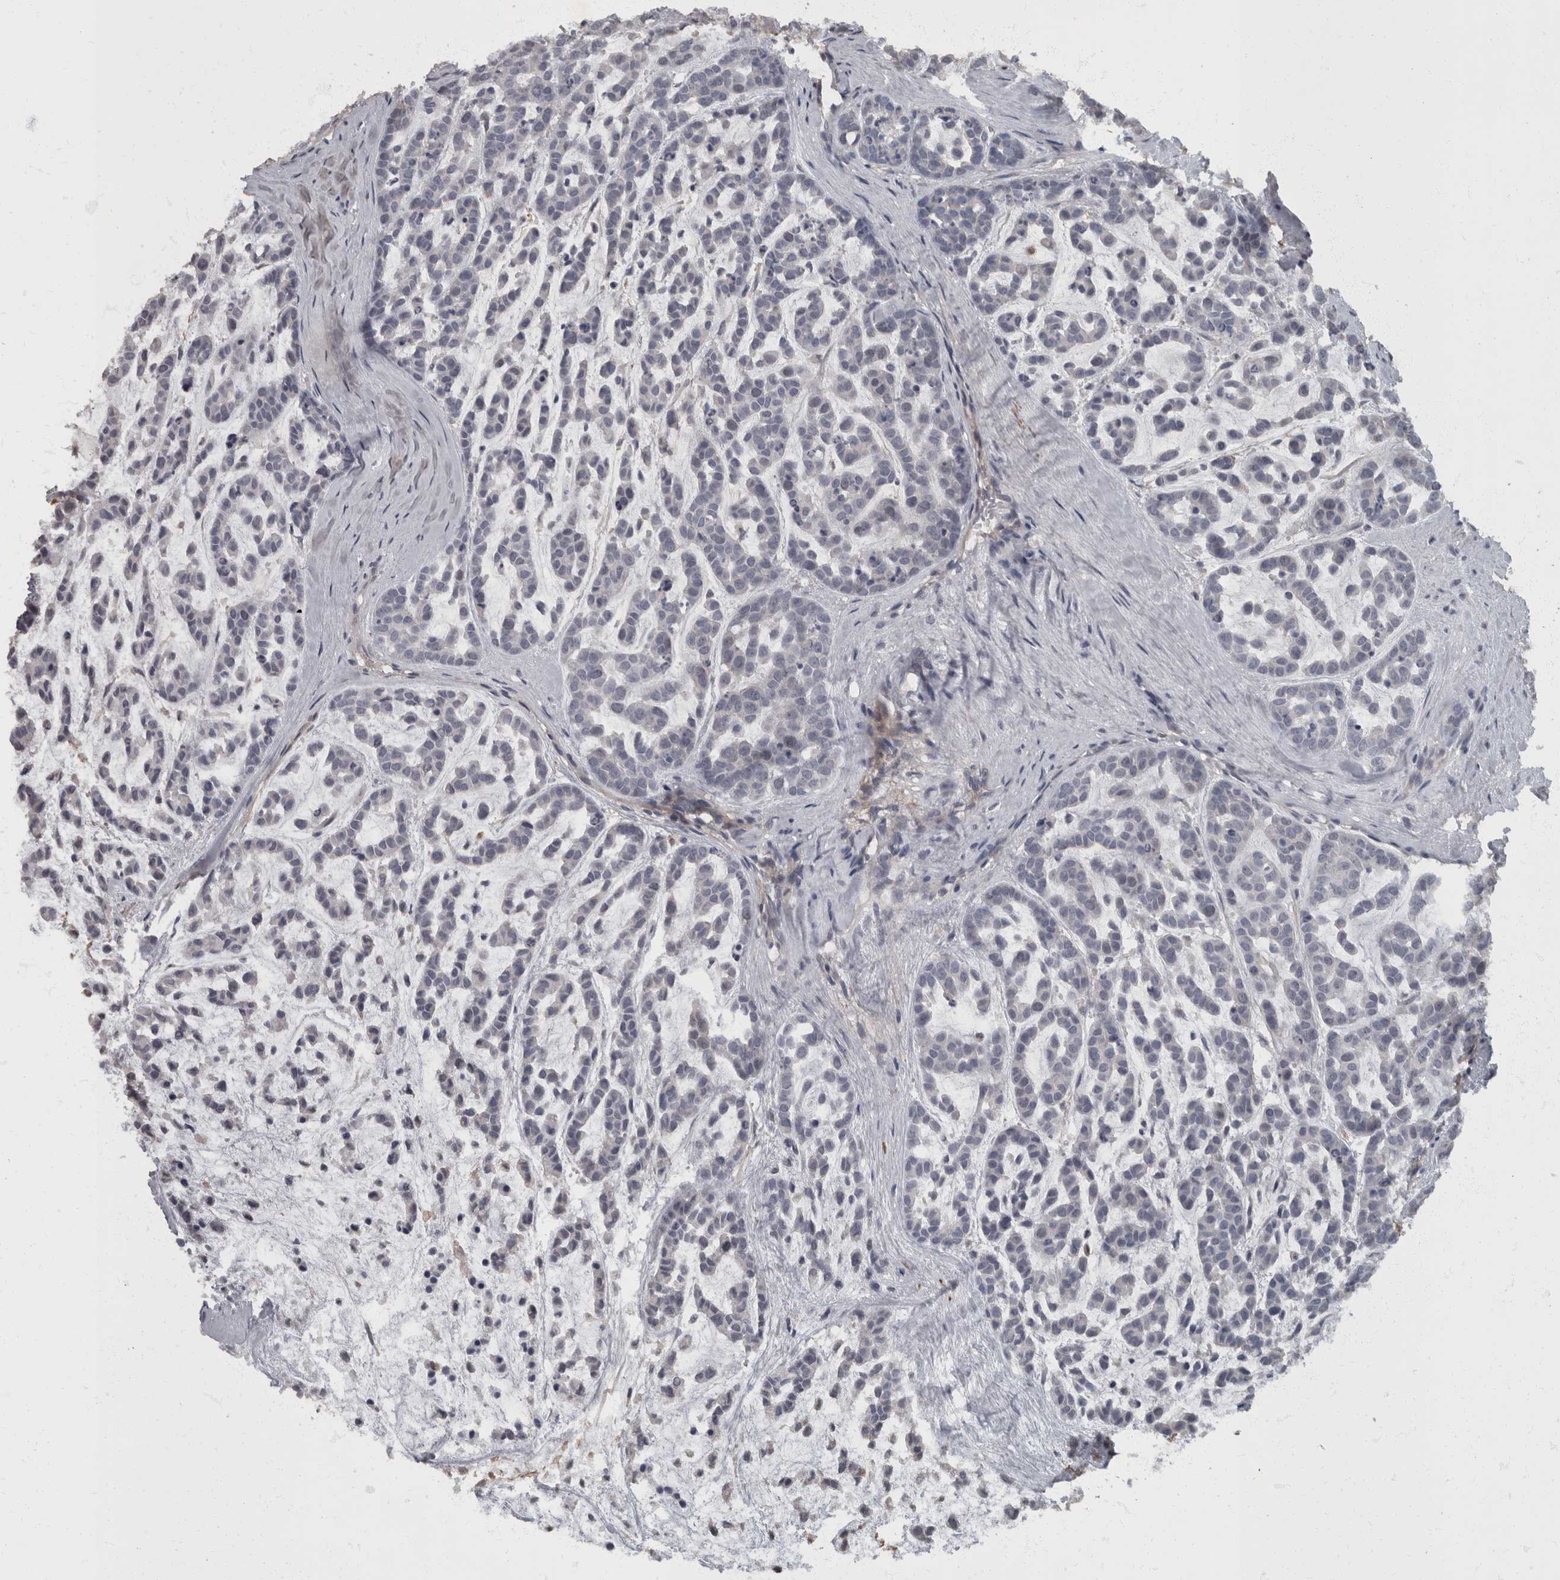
{"staining": {"intensity": "negative", "quantity": "none", "location": "none"}, "tissue": "head and neck cancer", "cell_type": "Tumor cells", "image_type": "cancer", "snomed": [{"axis": "morphology", "description": "Adenocarcinoma, NOS"}, {"axis": "morphology", "description": "Adenoma, NOS"}, {"axis": "topography", "description": "Head-Neck"}], "caption": "Immunohistochemistry micrograph of neoplastic tissue: human head and neck adenoma stained with DAB (3,3'-diaminobenzidine) demonstrates no significant protein staining in tumor cells. (DAB (3,3'-diaminobenzidine) immunohistochemistry with hematoxylin counter stain).", "gene": "MASTL", "patient": {"sex": "female", "age": 55}}